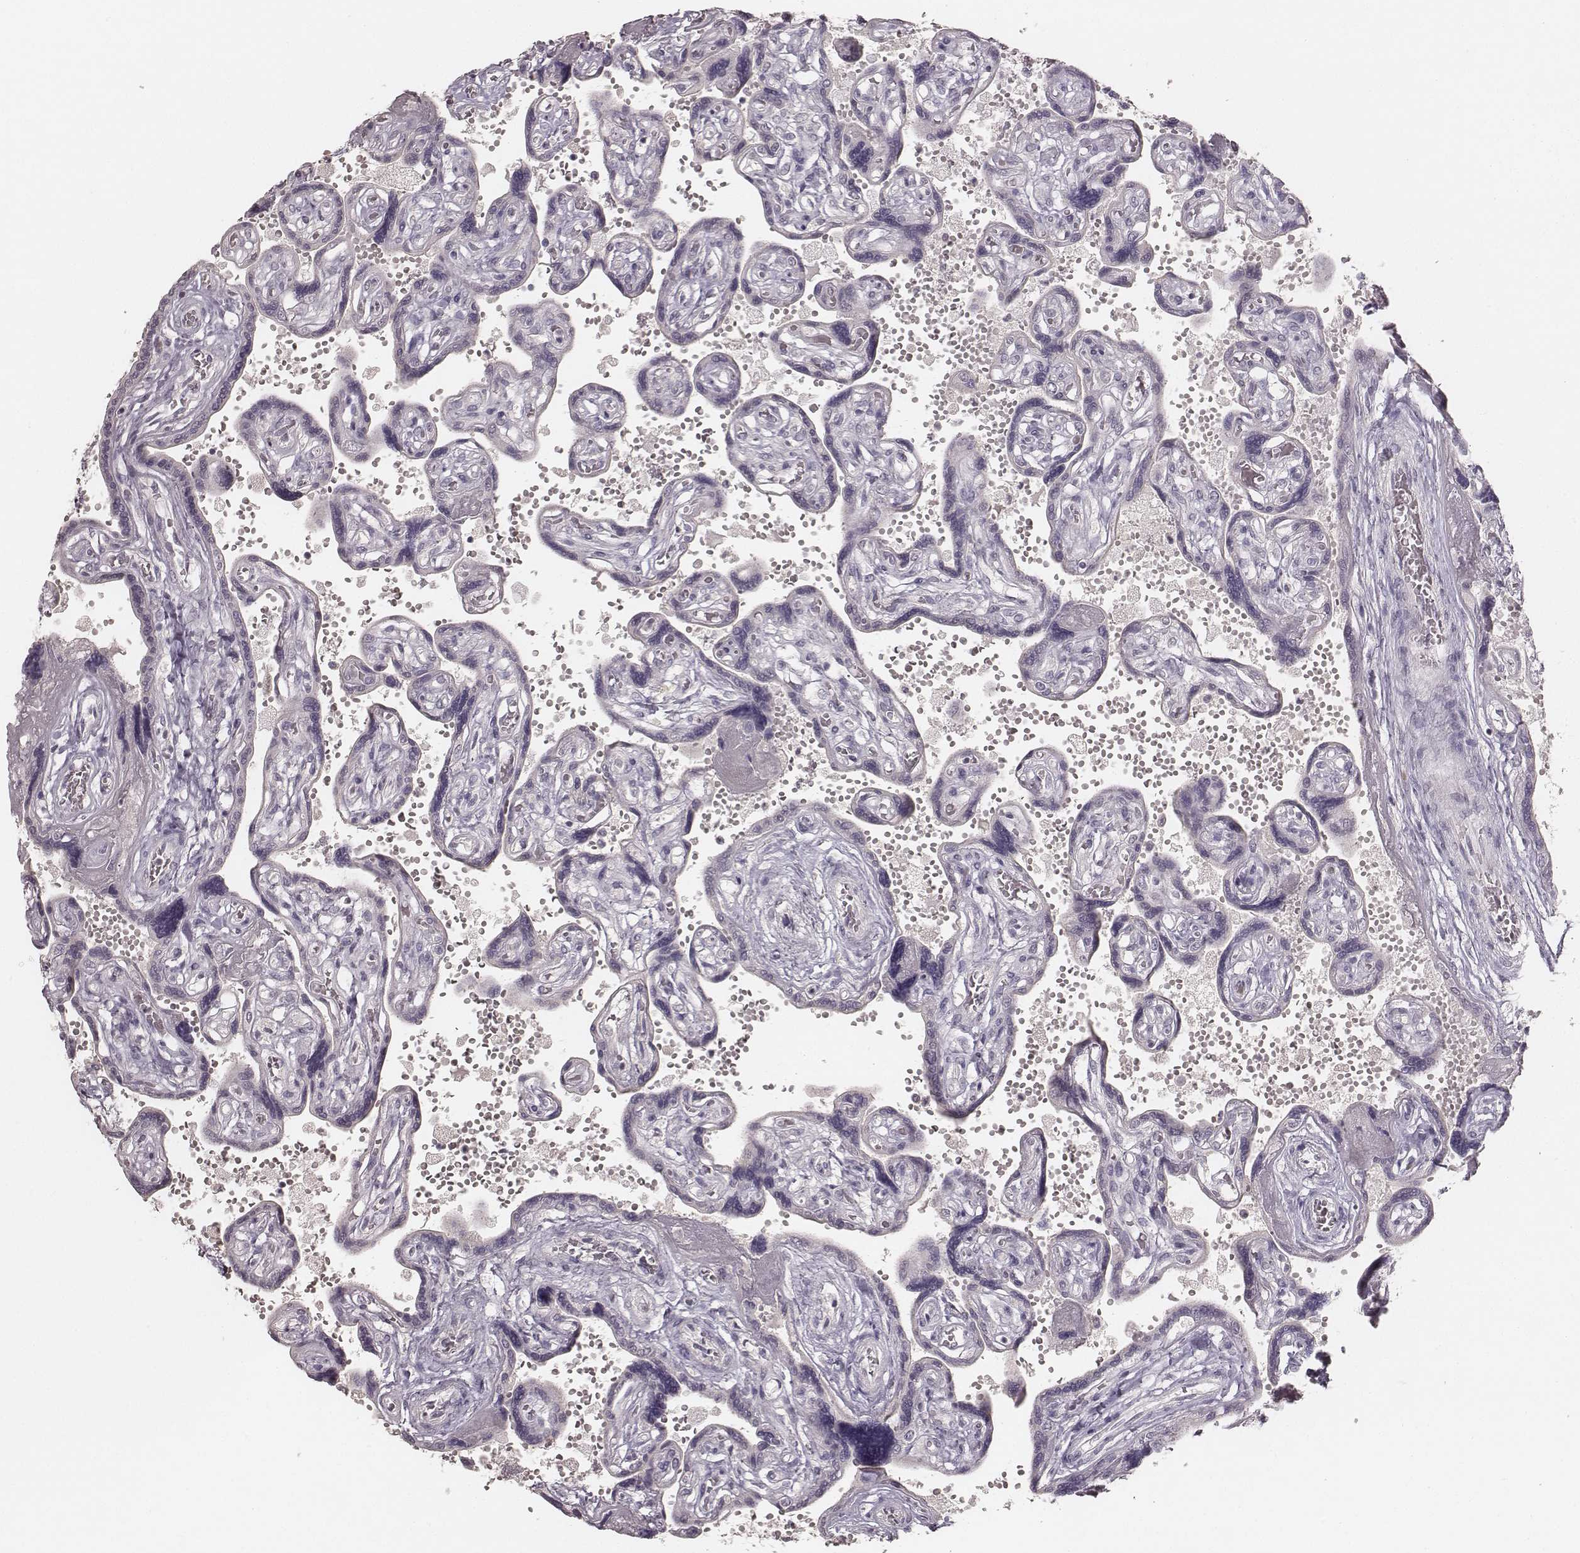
{"staining": {"intensity": "negative", "quantity": "none", "location": "none"}, "tissue": "placenta", "cell_type": "Decidual cells", "image_type": "normal", "snomed": [{"axis": "morphology", "description": "Normal tissue, NOS"}, {"axis": "topography", "description": "Placenta"}], "caption": "The image reveals no staining of decidual cells in benign placenta.", "gene": "LY6K", "patient": {"sex": "female", "age": 32}}